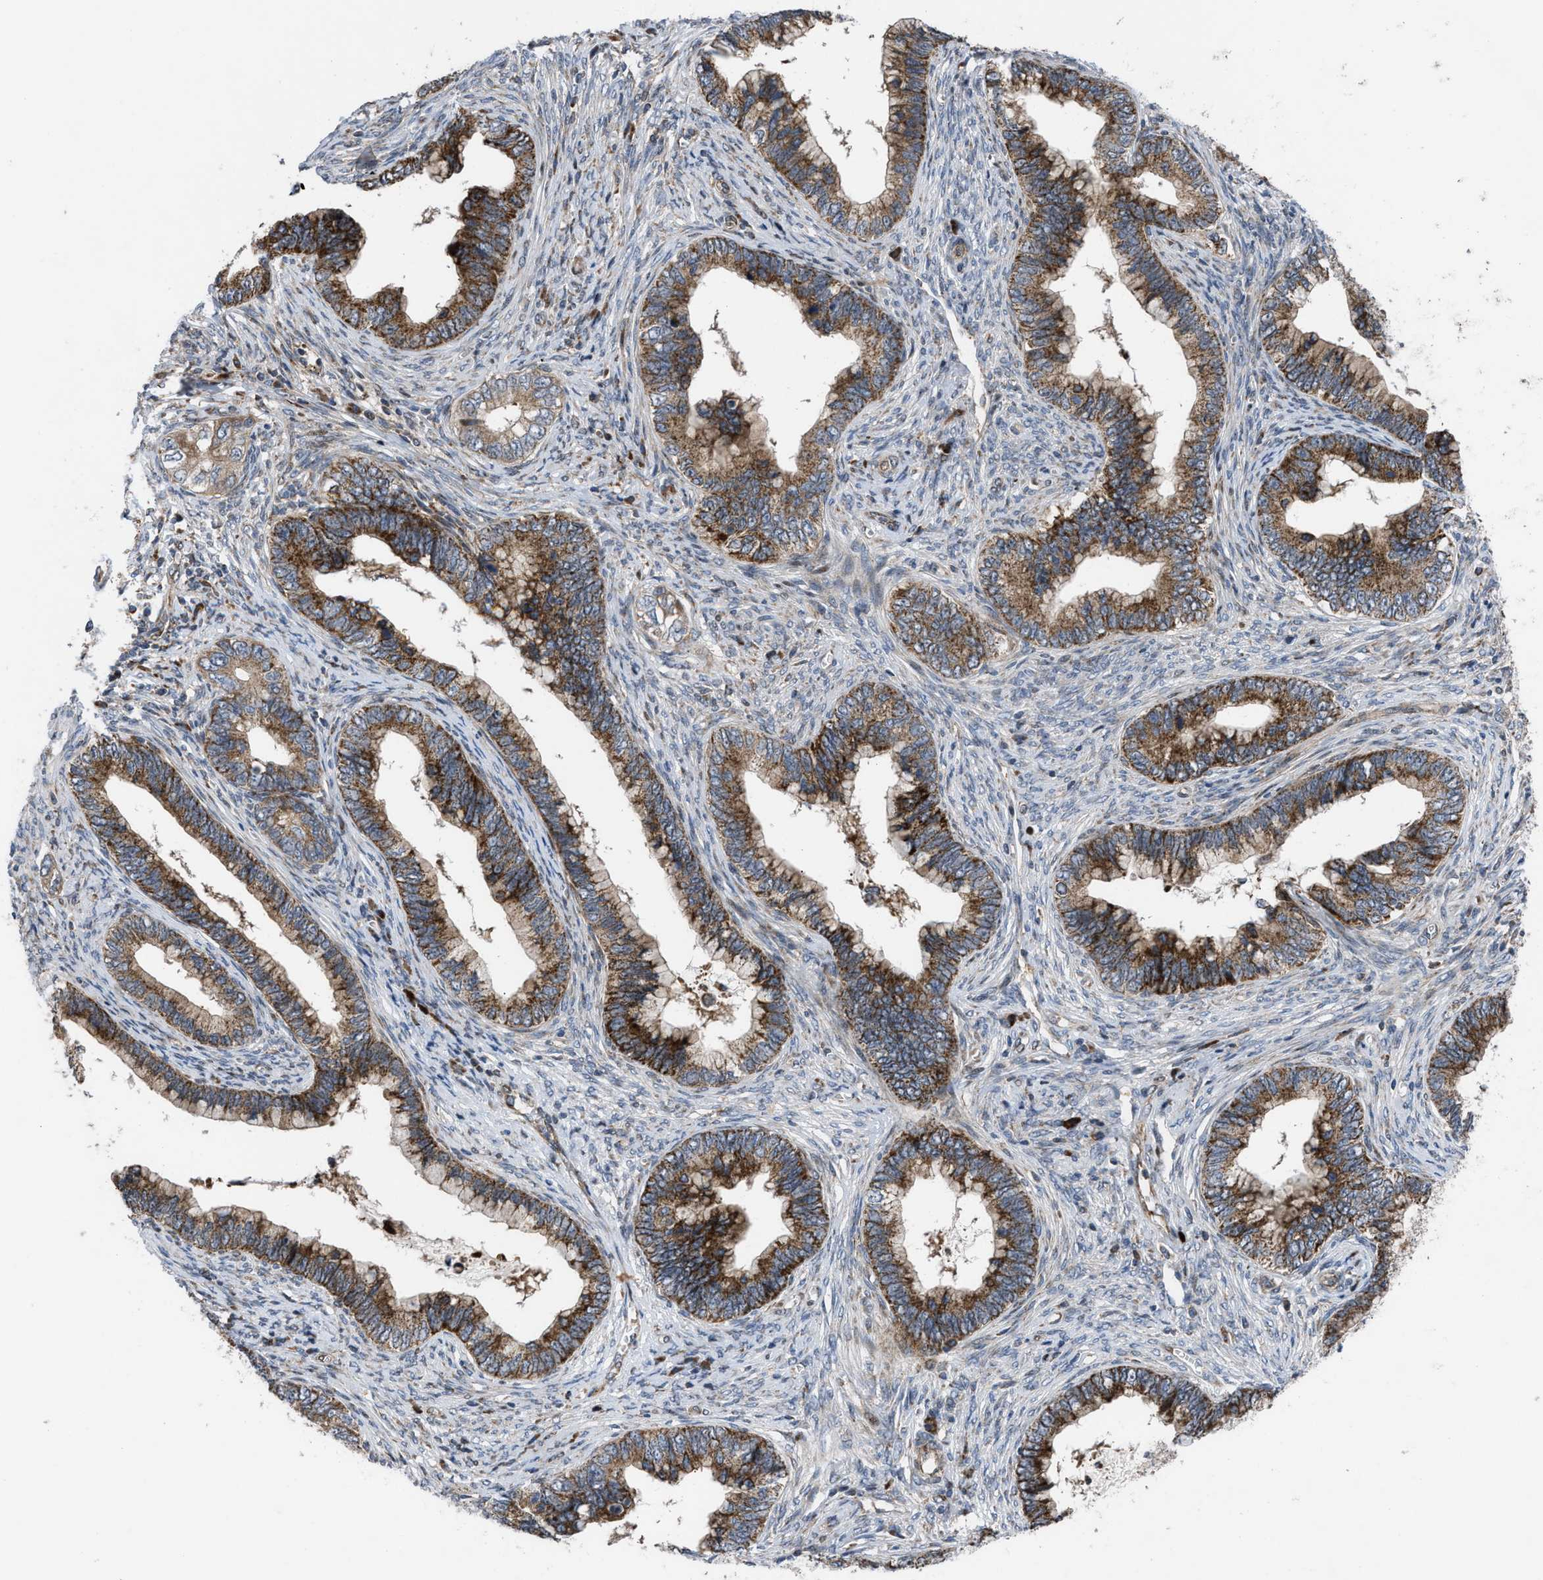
{"staining": {"intensity": "moderate", "quantity": ">75%", "location": "cytoplasmic/membranous"}, "tissue": "cervical cancer", "cell_type": "Tumor cells", "image_type": "cancer", "snomed": [{"axis": "morphology", "description": "Adenocarcinoma, NOS"}, {"axis": "topography", "description": "Cervix"}], "caption": "Brown immunohistochemical staining in human adenocarcinoma (cervical) displays moderate cytoplasmic/membranous staining in approximately >75% of tumor cells.", "gene": "AP3M2", "patient": {"sex": "female", "age": 44}}